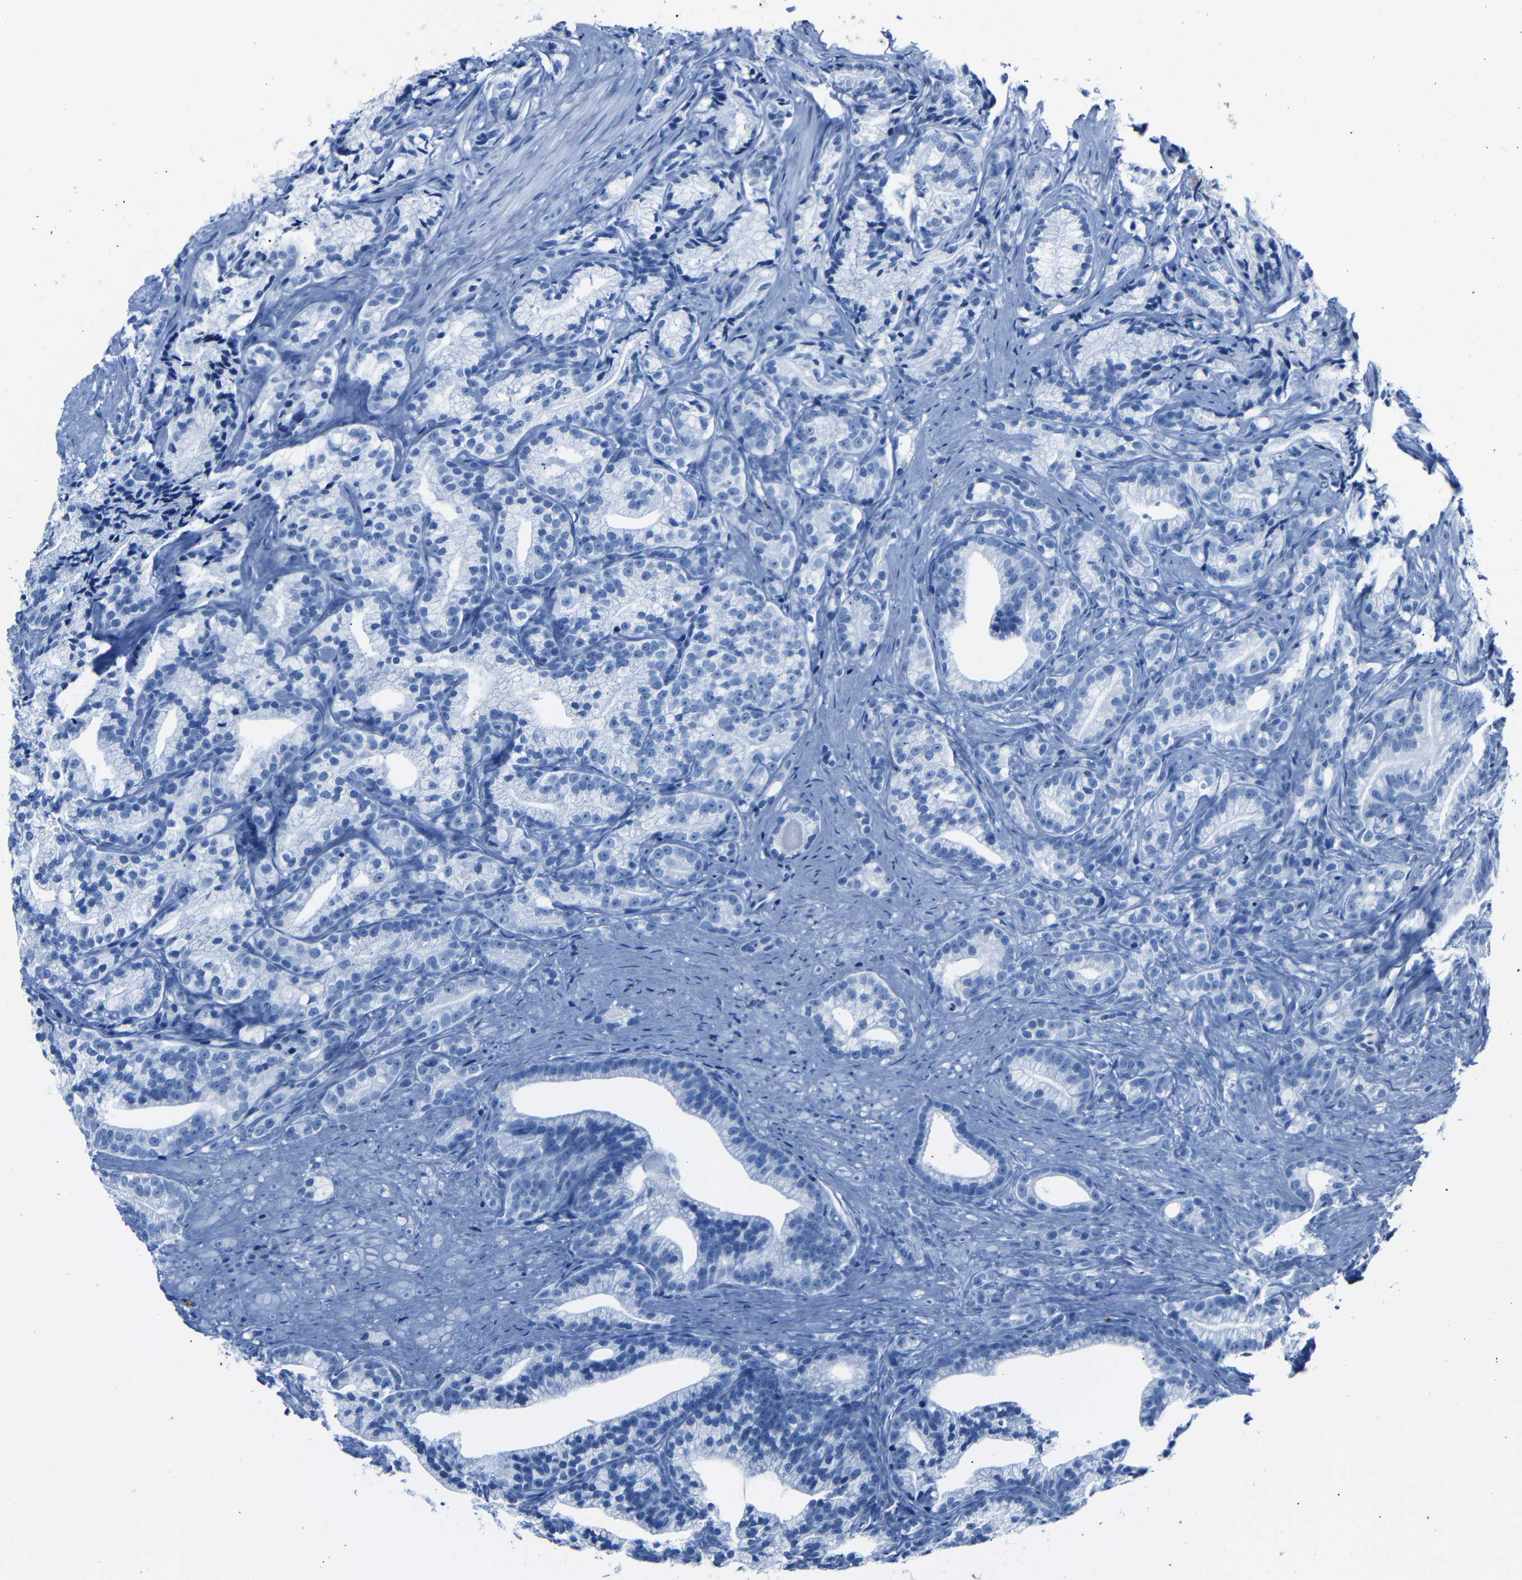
{"staining": {"intensity": "negative", "quantity": "none", "location": "none"}, "tissue": "prostate cancer", "cell_type": "Tumor cells", "image_type": "cancer", "snomed": [{"axis": "morphology", "description": "Adenocarcinoma, Low grade"}, {"axis": "topography", "description": "Prostate"}], "caption": "Tumor cells show no significant positivity in prostate adenocarcinoma (low-grade).", "gene": "CLDN11", "patient": {"sex": "male", "age": 89}}